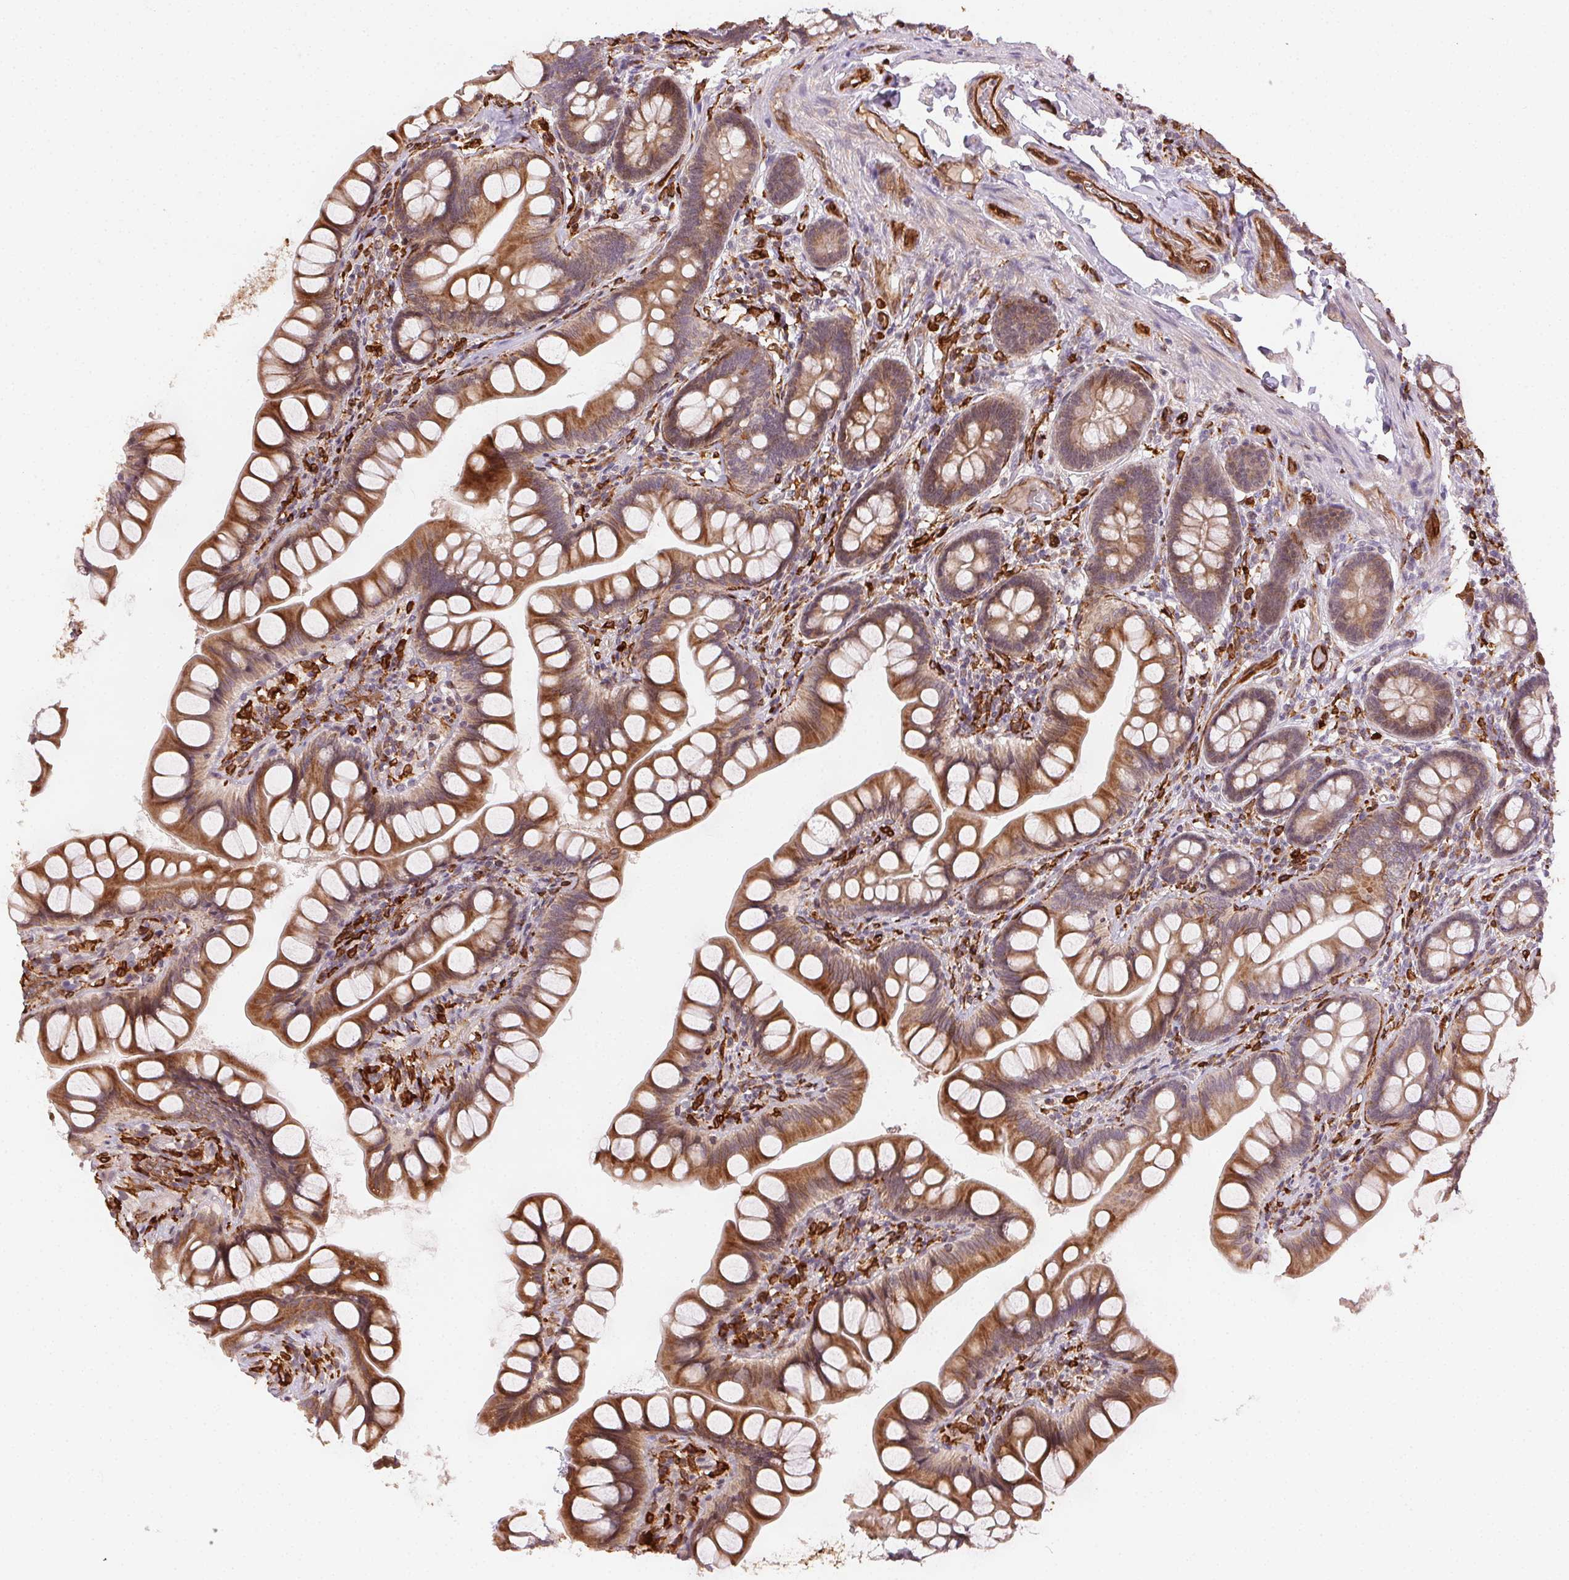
{"staining": {"intensity": "strong", "quantity": ">75%", "location": "cytoplasmic/membranous"}, "tissue": "small intestine", "cell_type": "Glandular cells", "image_type": "normal", "snomed": [{"axis": "morphology", "description": "Normal tissue, NOS"}, {"axis": "topography", "description": "Small intestine"}], "caption": "Immunohistochemistry (IHC) micrograph of normal small intestine: human small intestine stained using IHC demonstrates high levels of strong protein expression localized specifically in the cytoplasmic/membranous of glandular cells, appearing as a cytoplasmic/membranous brown color.", "gene": "RNASET2", "patient": {"sex": "male", "age": 70}}